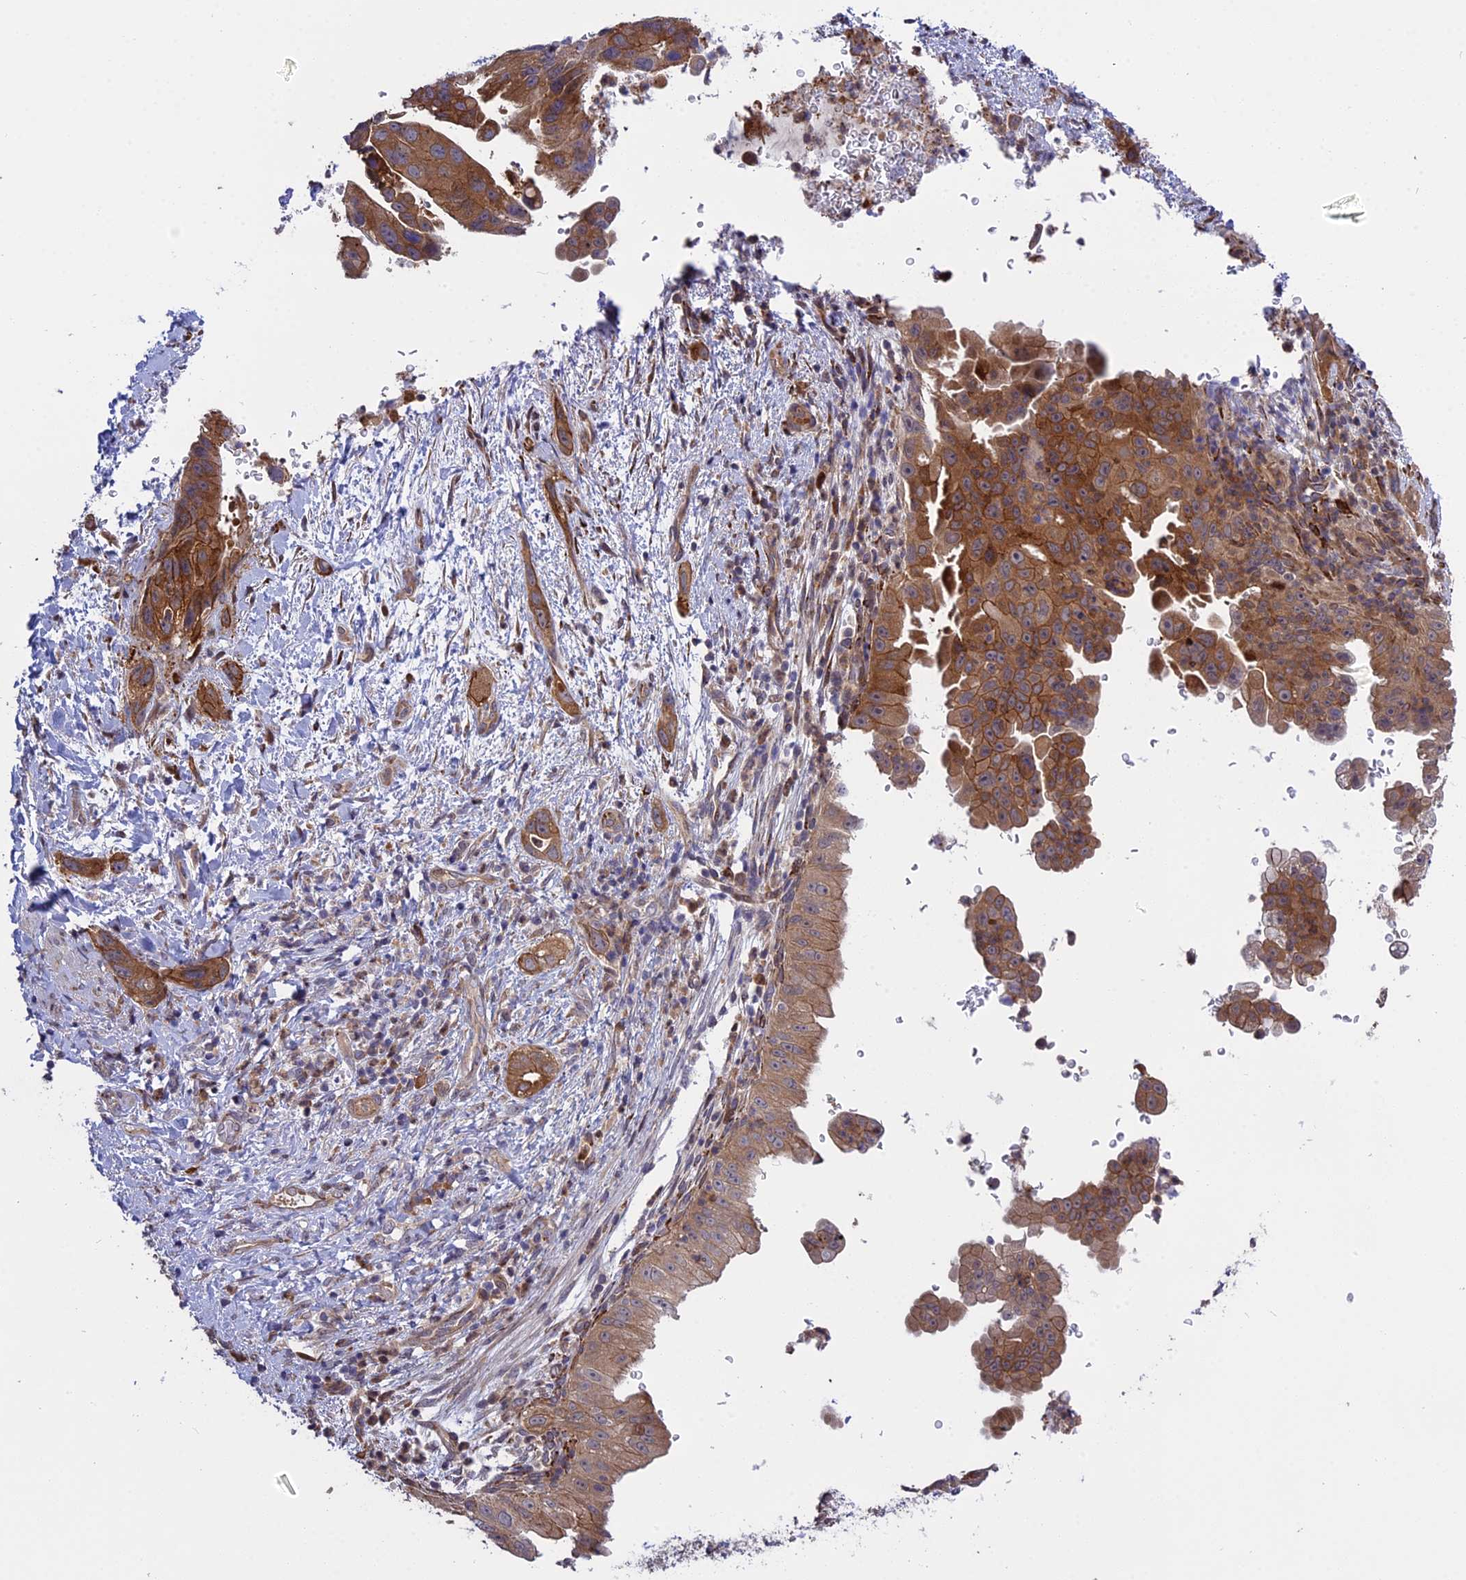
{"staining": {"intensity": "moderate", "quantity": ">75%", "location": "cytoplasmic/membranous"}, "tissue": "pancreatic cancer", "cell_type": "Tumor cells", "image_type": "cancer", "snomed": [{"axis": "morphology", "description": "Adenocarcinoma, NOS"}, {"axis": "topography", "description": "Pancreas"}], "caption": "Pancreatic cancer stained with DAB immunohistochemistry (IHC) exhibits medium levels of moderate cytoplasmic/membranous staining in about >75% of tumor cells.", "gene": "DDX60L", "patient": {"sex": "female", "age": 78}}